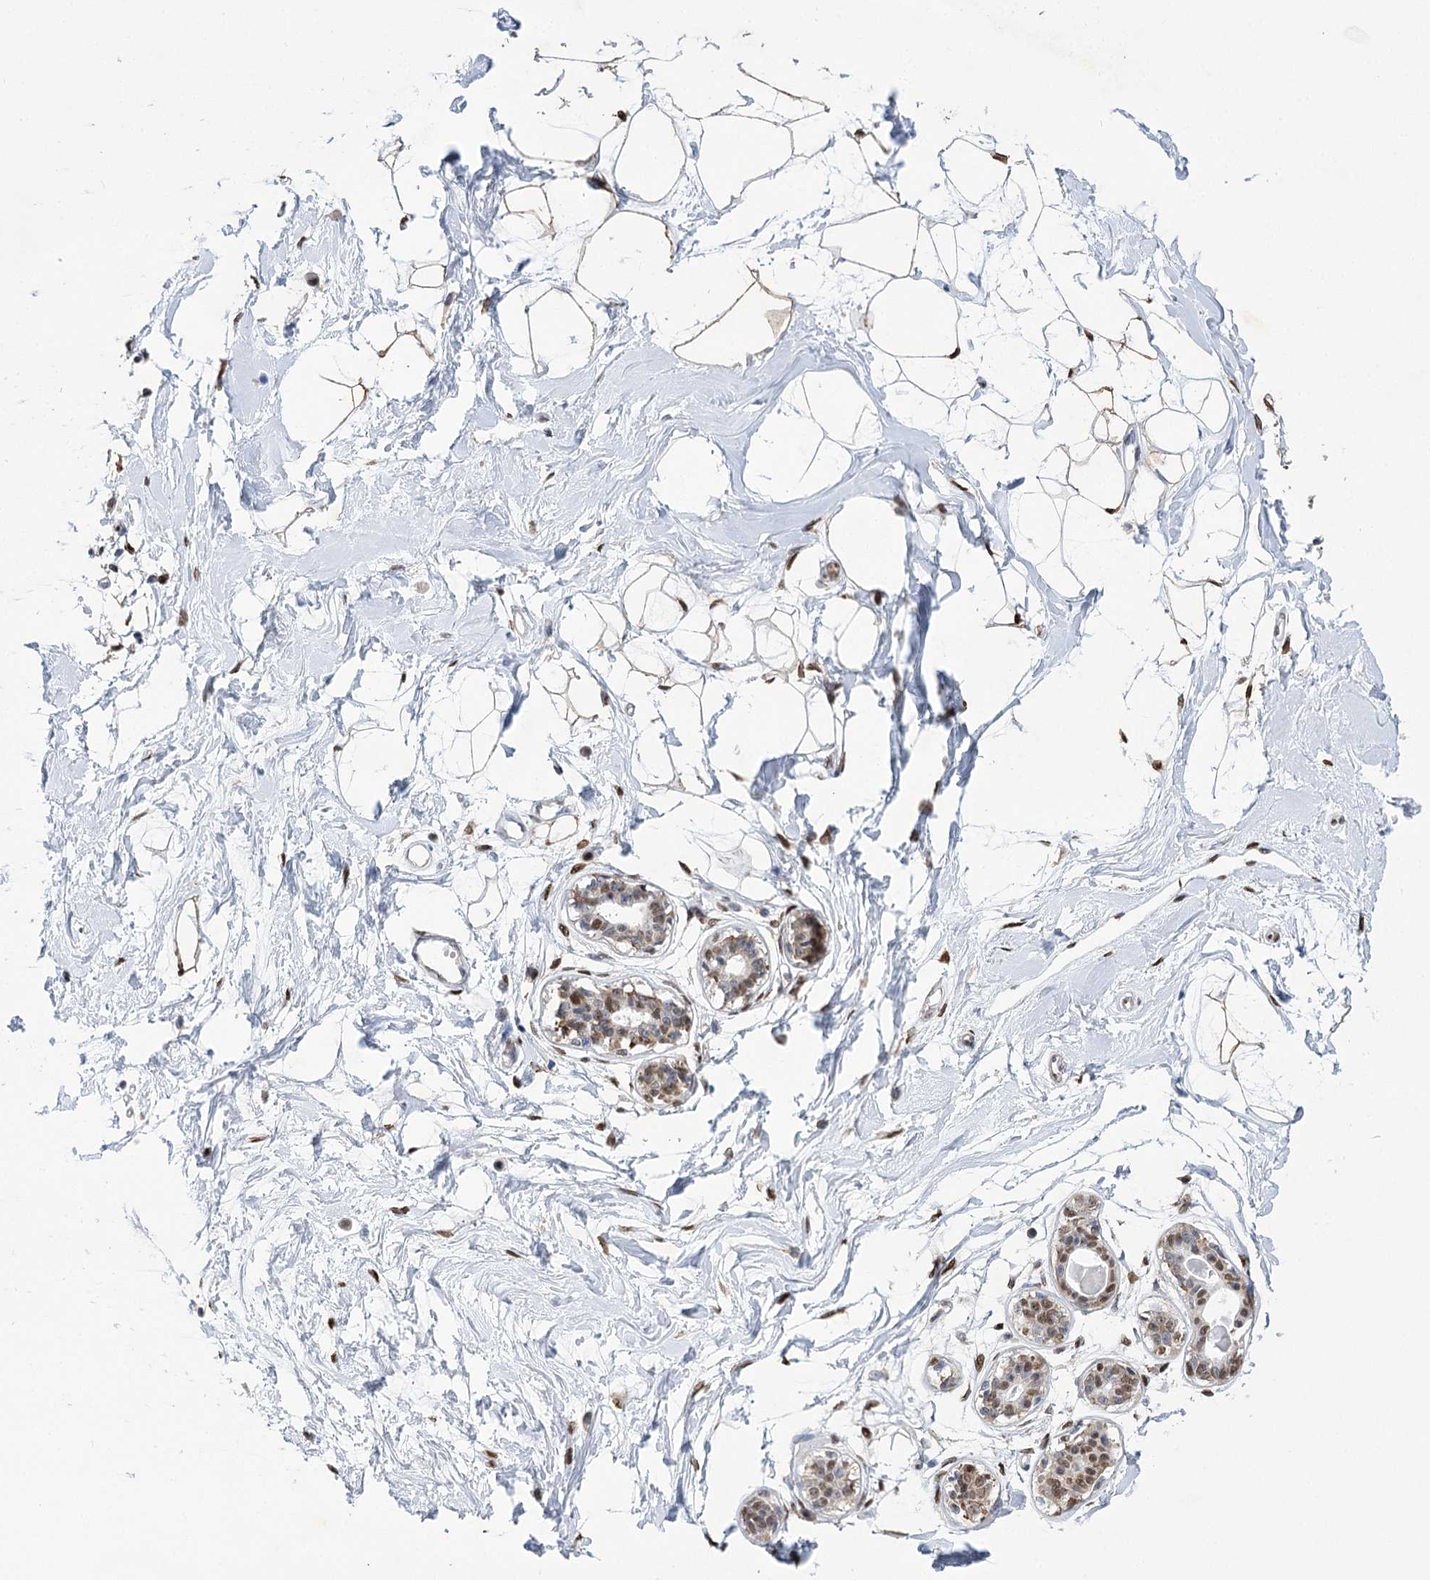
{"staining": {"intensity": "moderate", "quantity": ">75%", "location": "cytoplasmic/membranous,nuclear"}, "tissue": "breast", "cell_type": "Adipocytes", "image_type": "normal", "snomed": [{"axis": "morphology", "description": "Normal tissue, NOS"}, {"axis": "topography", "description": "Breast"}], "caption": "DAB immunohistochemical staining of benign breast exhibits moderate cytoplasmic/membranous,nuclear protein positivity in approximately >75% of adipocytes.", "gene": "NFU1", "patient": {"sex": "female", "age": 45}}